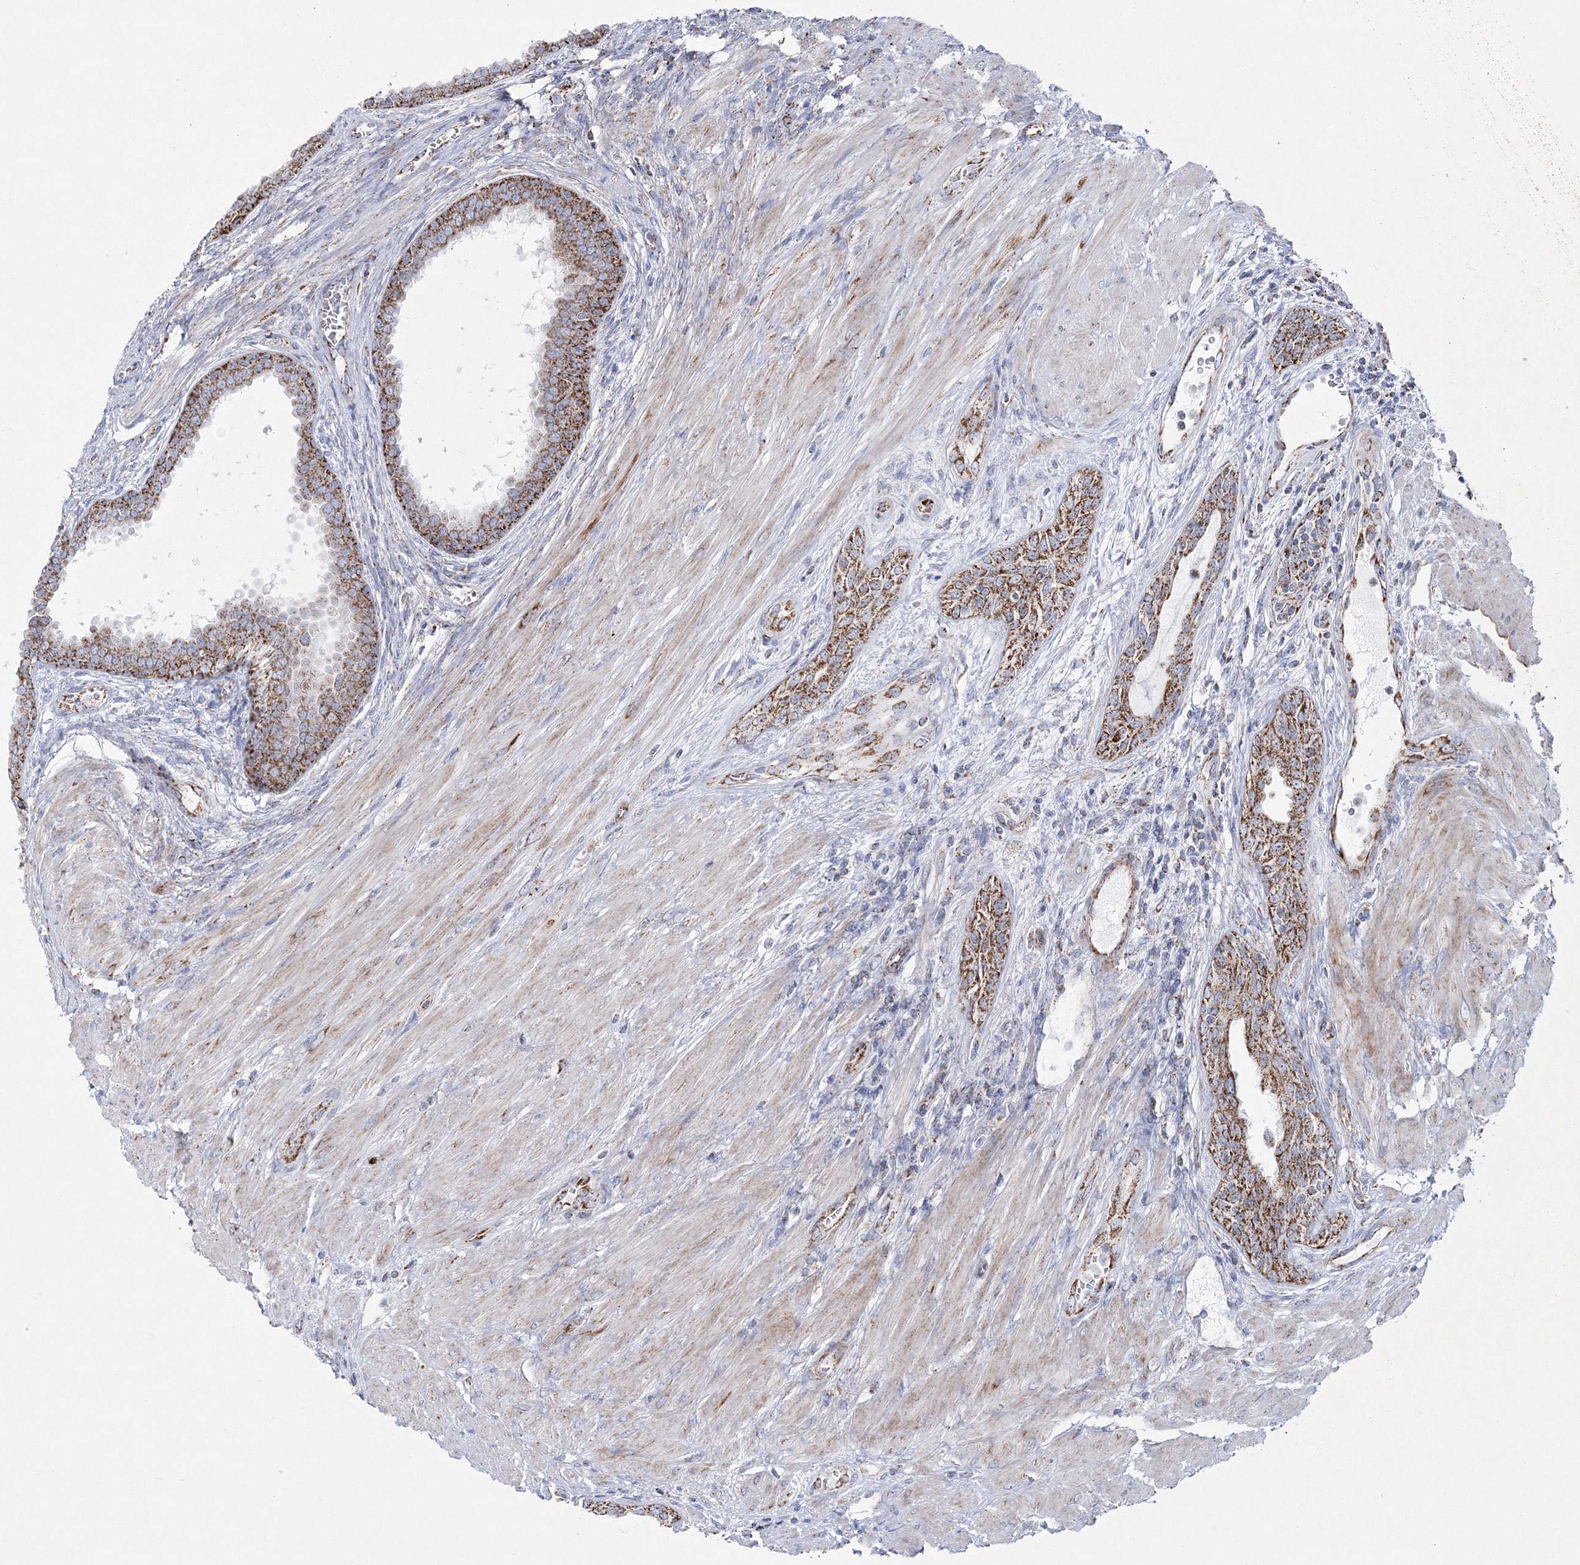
{"staining": {"intensity": "strong", "quantity": ">75%", "location": "cytoplasmic/membranous"}, "tissue": "prostate cancer", "cell_type": "Tumor cells", "image_type": "cancer", "snomed": [{"axis": "morphology", "description": "Normal tissue, NOS"}, {"axis": "morphology", "description": "Adenocarcinoma, Low grade"}, {"axis": "topography", "description": "Prostate"}, {"axis": "topography", "description": "Peripheral nerve tissue"}], "caption": "IHC of prostate low-grade adenocarcinoma demonstrates high levels of strong cytoplasmic/membranous staining in approximately >75% of tumor cells. (brown staining indicates protein expression, while blue staining denotes nuclei).", "gene": "HIBCH", "patient": {"sex": "male", "age": 71}}